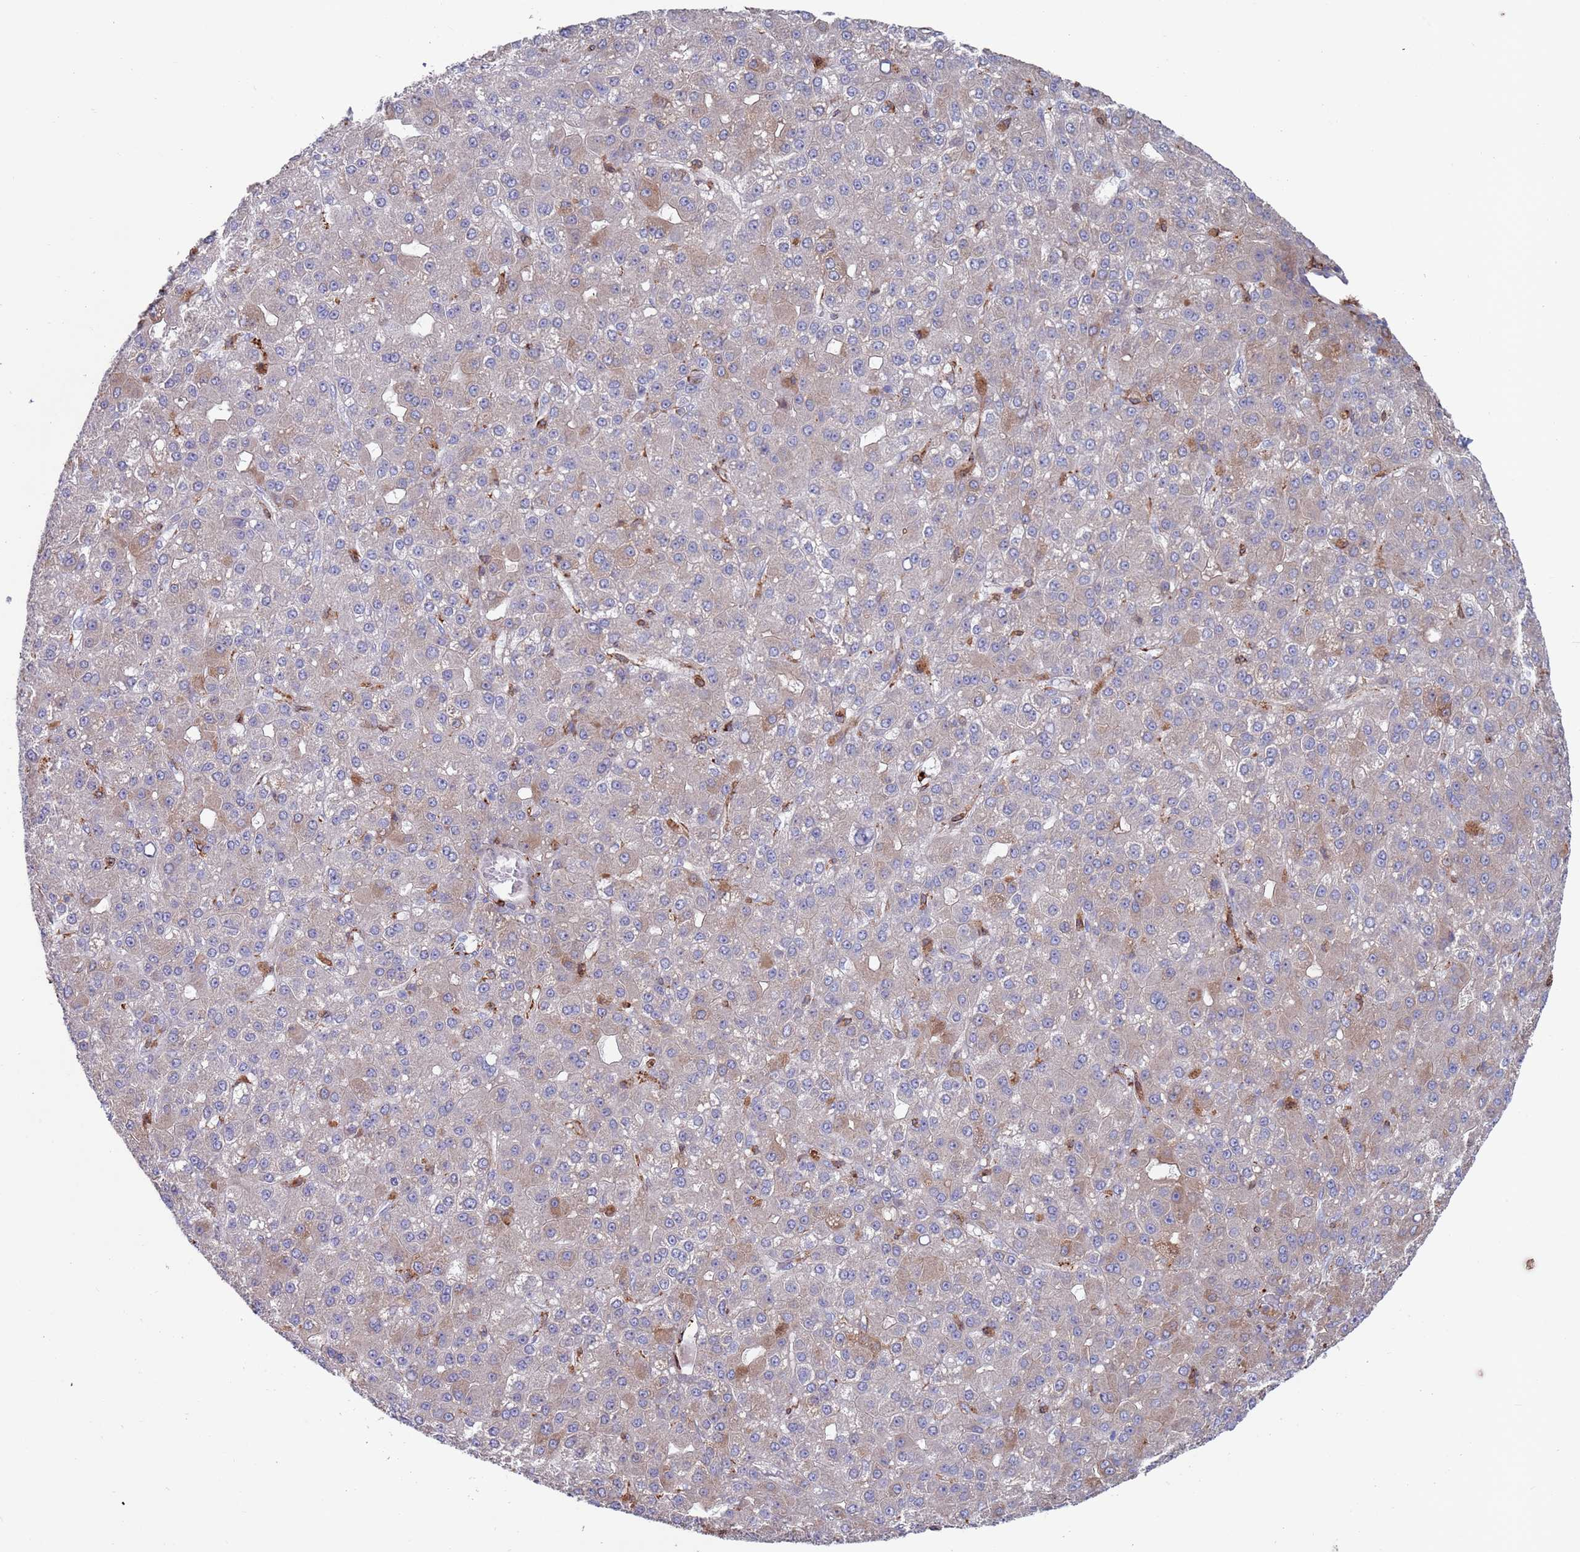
{"staining": {"intensity": "moderate", "quantity": "<25%", "location": "cytoplasmic/membranous"}, "tissue": "liver cancer", "cell_type": "Tumor cells", "image_type": "cancer", "snomed": [{"axis": "morphology", "description": "Carcinoma, Hepatocellular, NOS"}, {"axis": "topography", "description": "Liver"}], "caption": "The histopathology image reveals staining of hepatocellular carcinoma (liver), revealing moderate cytoplasmic/membranous protein staining (brown color) within tumor cells.", "gene": "GREB1L", "patient": {"sex": "male", "age": 67}}